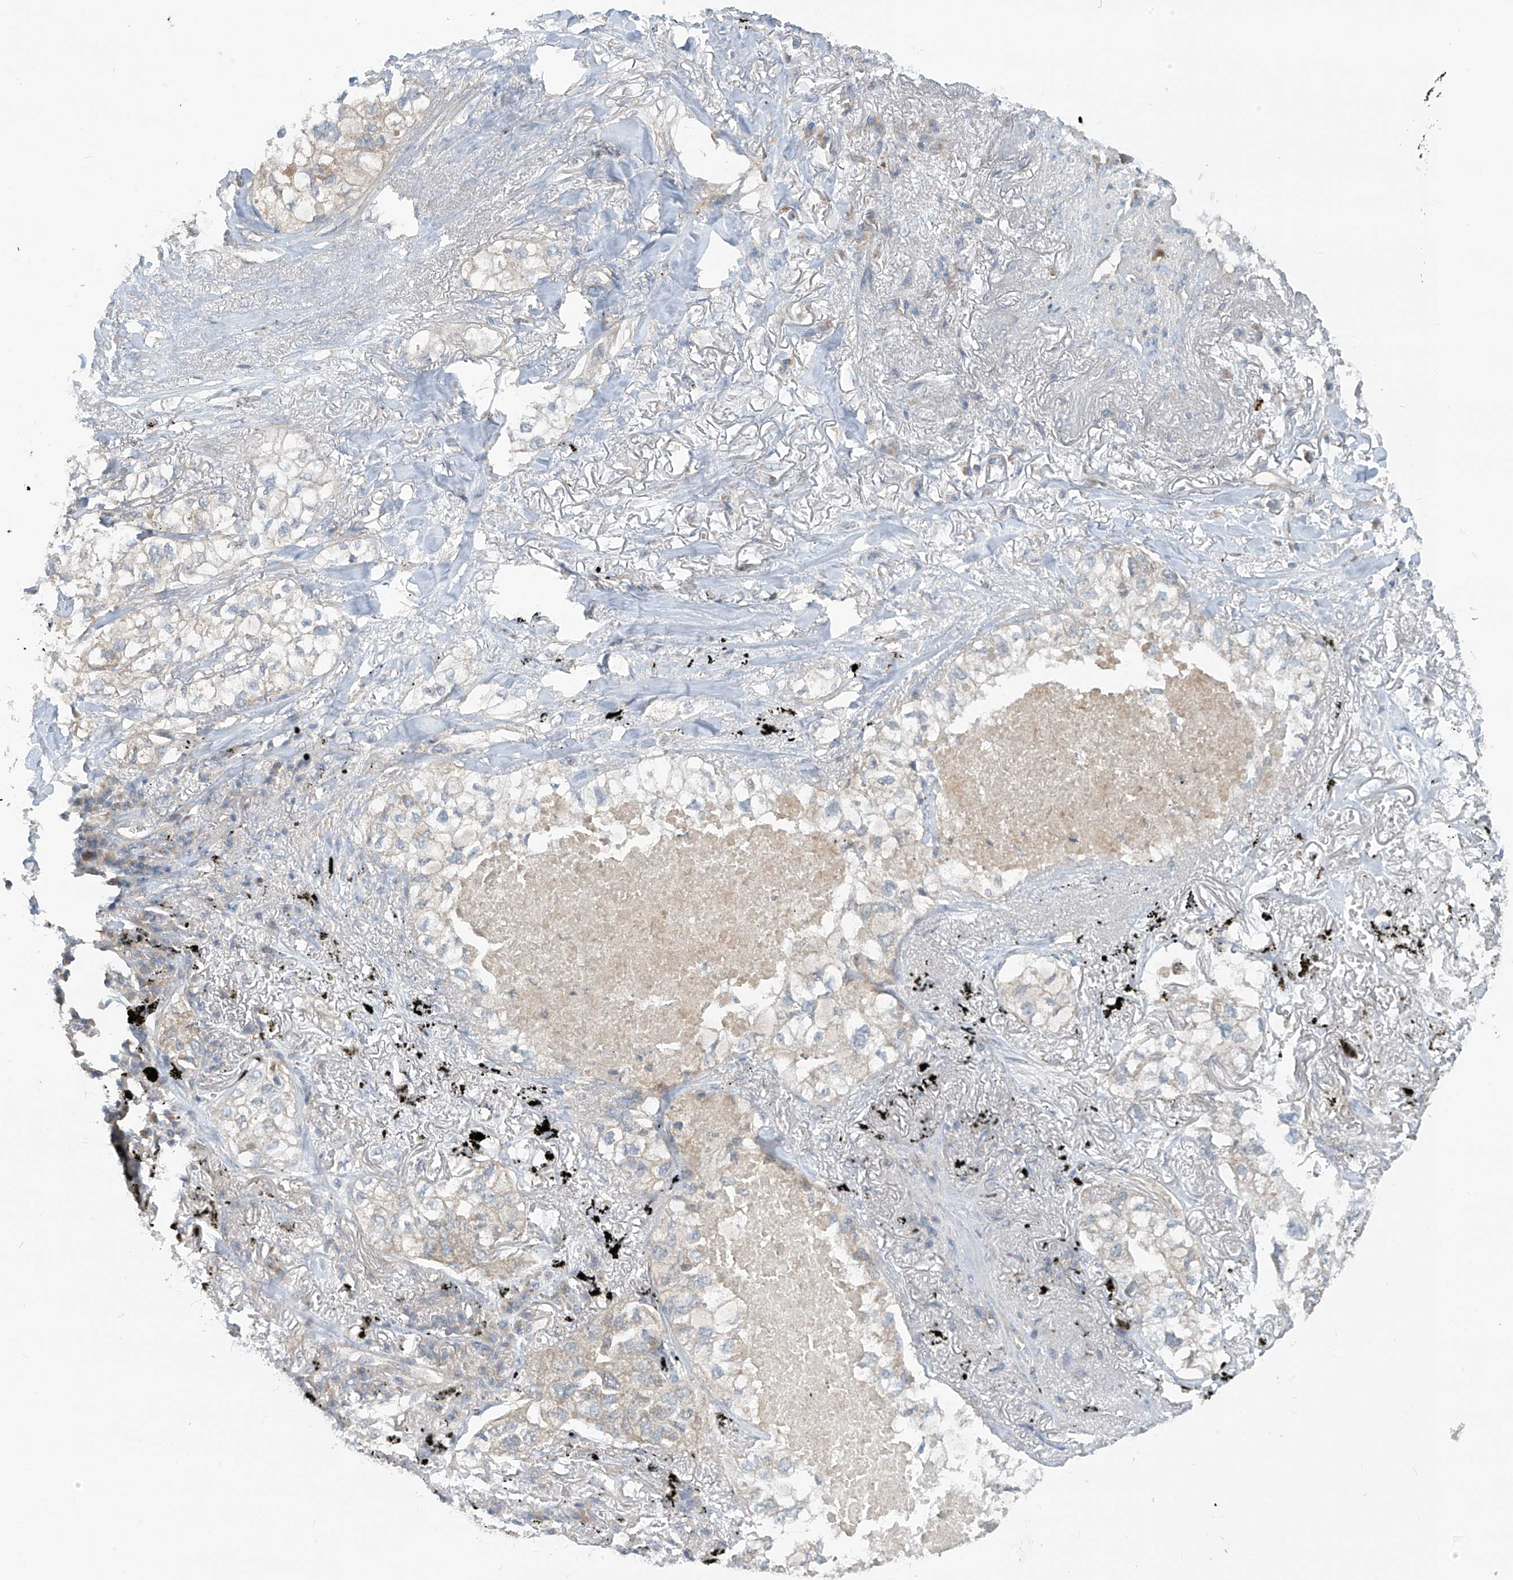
{"staining": {"intensity": "negative", "quantity": "none", "location": "none"}, "tissue": "lung cancer", "cell_type": "Tumor cells", "image_type": "cancer", "snomed": [{"axis": "morphology", "description": "Adenocarcinoma, NOS"}, {"axis": "topography", "description": "Lung"}], "caption": "Immunohistochemistry image of neoplastic tissue: lung cancer (adenocarcinoma) stained with DAB demonstrates no significant protein positivity in tumor cells. The staining was performed using DAB (3,3'-diaminobenzidine) to visualize the protein expression in brown, while the nuclei were stained in blue with hematoxylin (Magnification: 20x).", "gene": "SCGB1D2", "patient": {"sex": "male", "age": 65}}